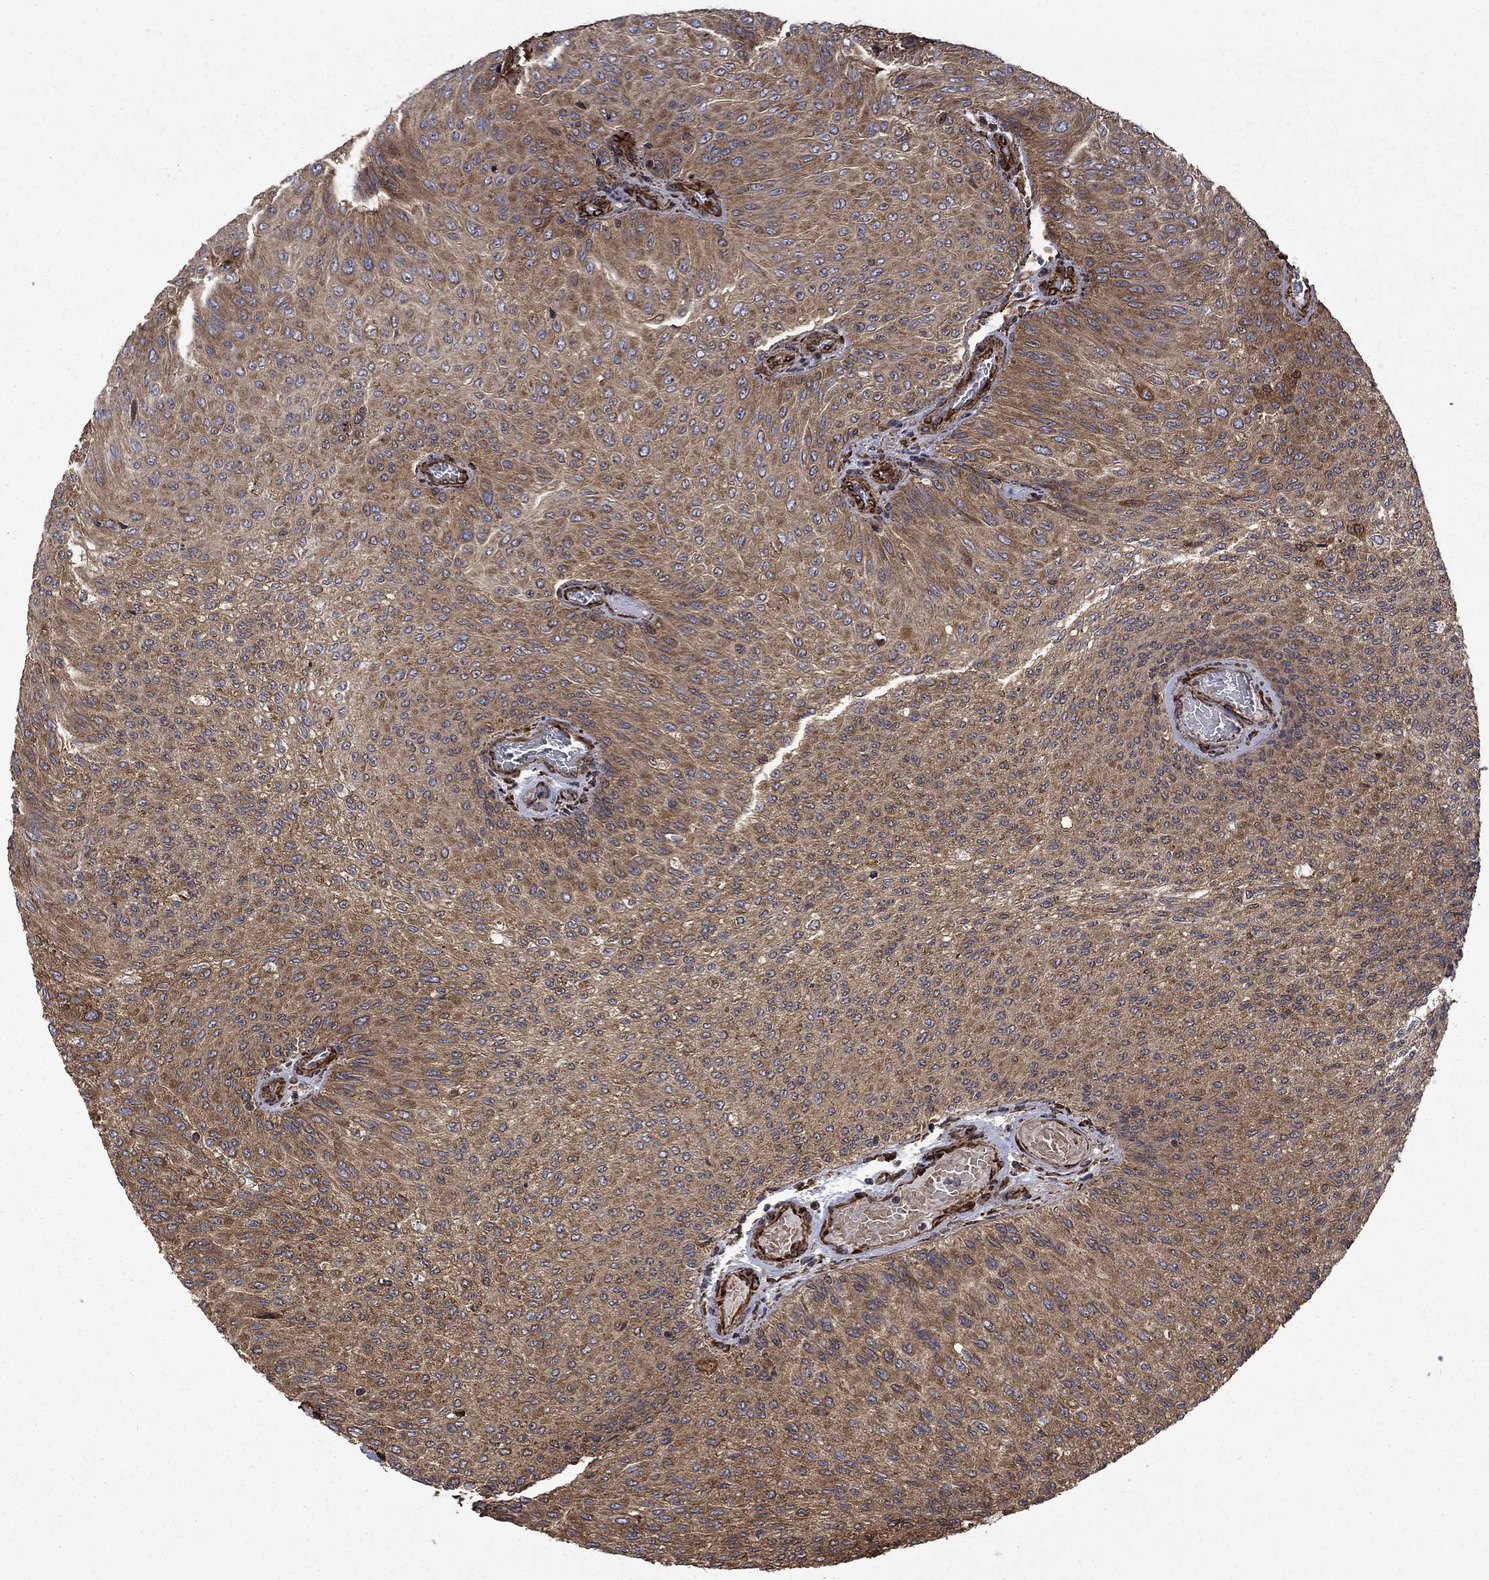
{"staining": {"intensity": "moderate", "quantity": ">75%", "location": "cytoplasmic/membranous"}, "tissue": "urothelial cancer", "cell_type": "Tumor cells", "image_type": "cancer", "snomed": [{"axis": "morphology", "description": "Urothelial carcinoma, Low grade"}, {"axis": "topography", "description": "Ureter, NOS"}, {"axis": "topography", "description": "Urinary bladder"}], "caption": "Moderate cytoplasmic/membranous protein expression is seen in approximately >75% of tumor cells in urothelial cancer.", "gene": "CUTC", "patient": {"sex": "male", "age": 78}}